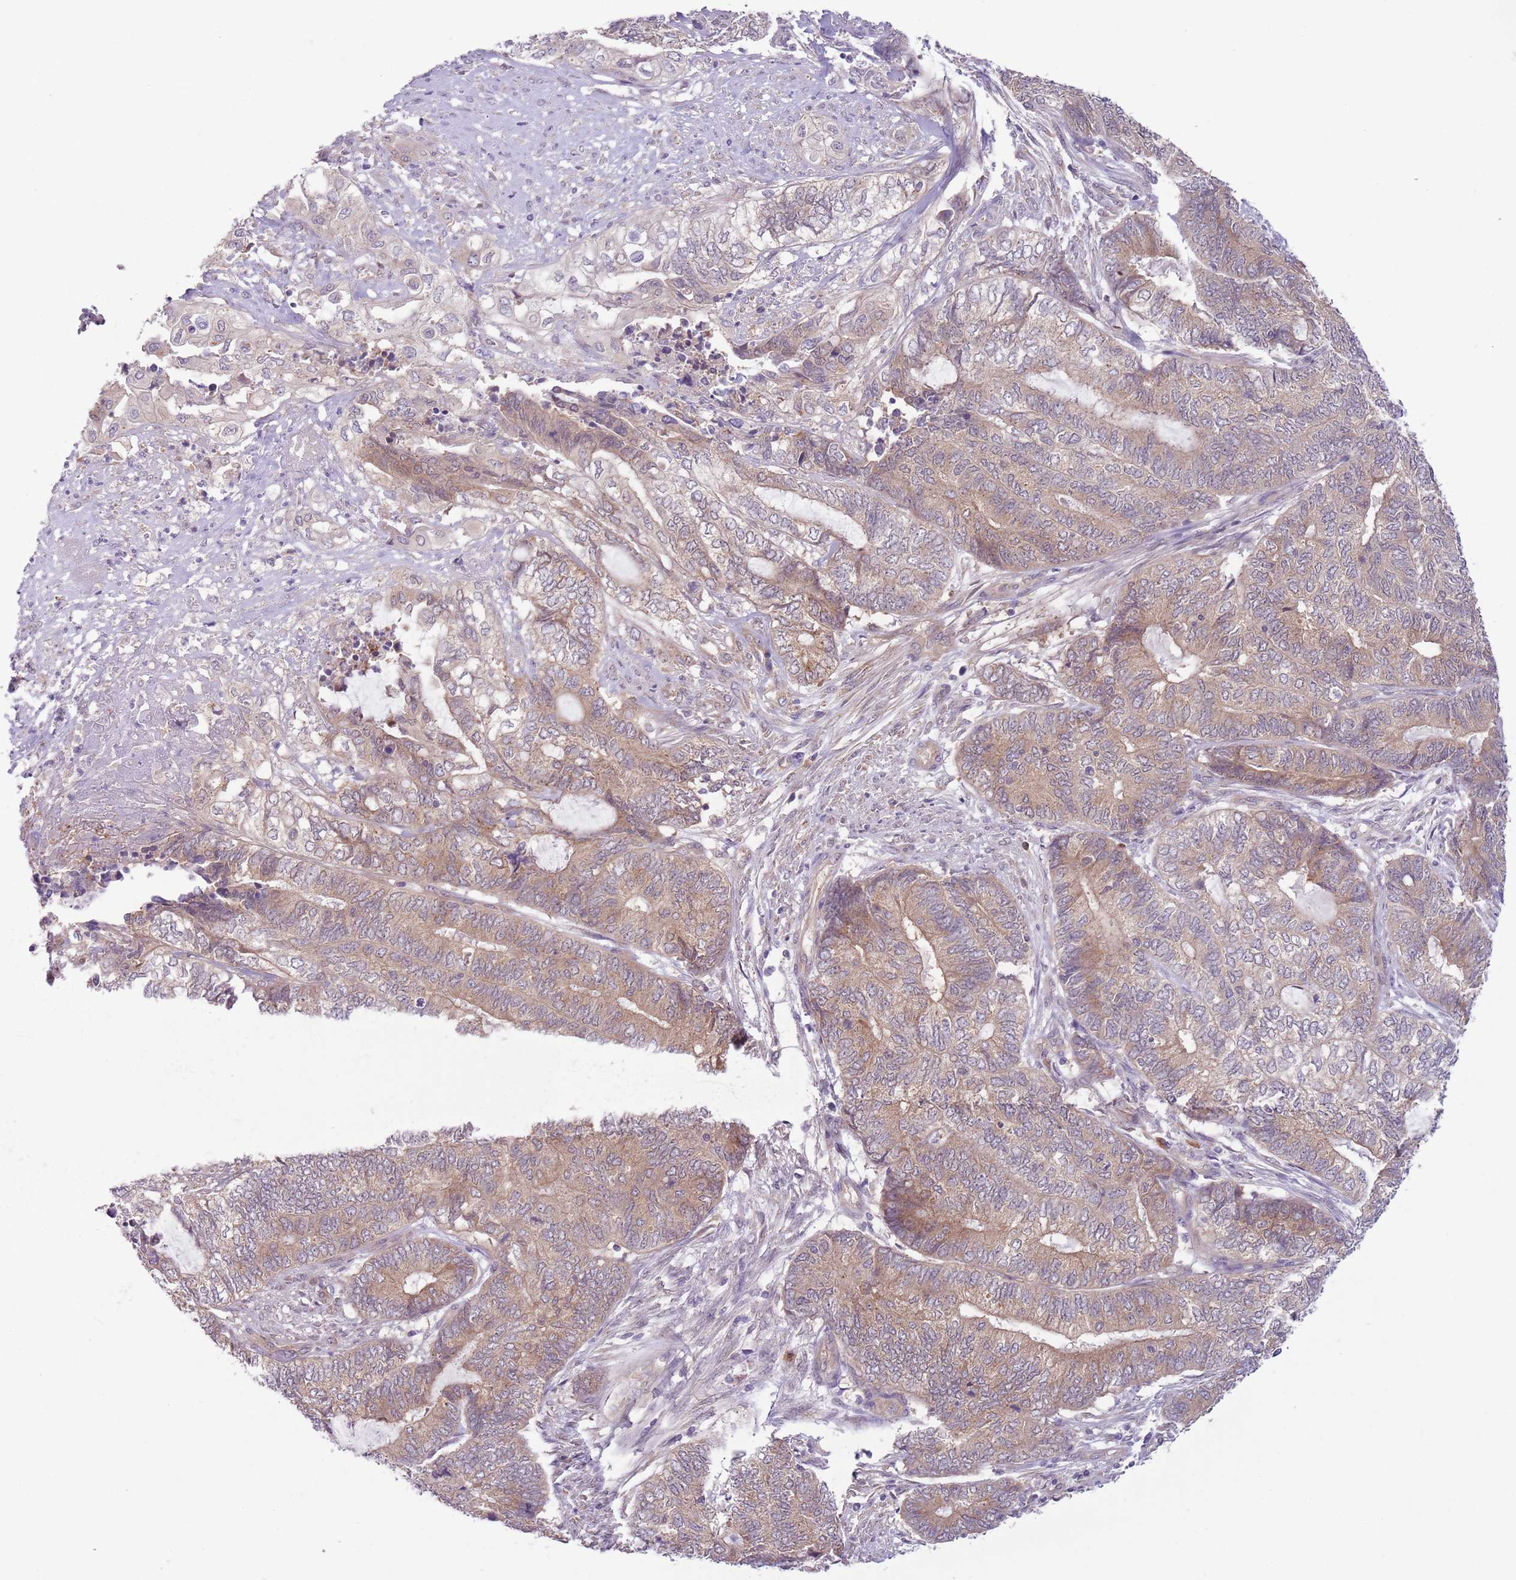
{"staining": {"intensity": "weak", "quantity": ">75%", "location": "cytoplasmic/membranous"}, "tissue": "endometrial cancer", "cell_type": "Tumor cells", "image_type": "cancer", "snomed": [{"axis": "morphology", "description": "Adenocarcinoma, NOS"}, {"axis": "topography", "description": "Uterus"}, {"axis": "topography", "description": "Endometrium"}], "caption": "High-power microscopy captured an IHC micrograph of endometrial cancer (adenocarcinoma), revealing weak cytoplasmic/membranous positivity in about >75% of tumor cells.", "gene": "COPE", "patient": {"sex": "female", "age": 70}}